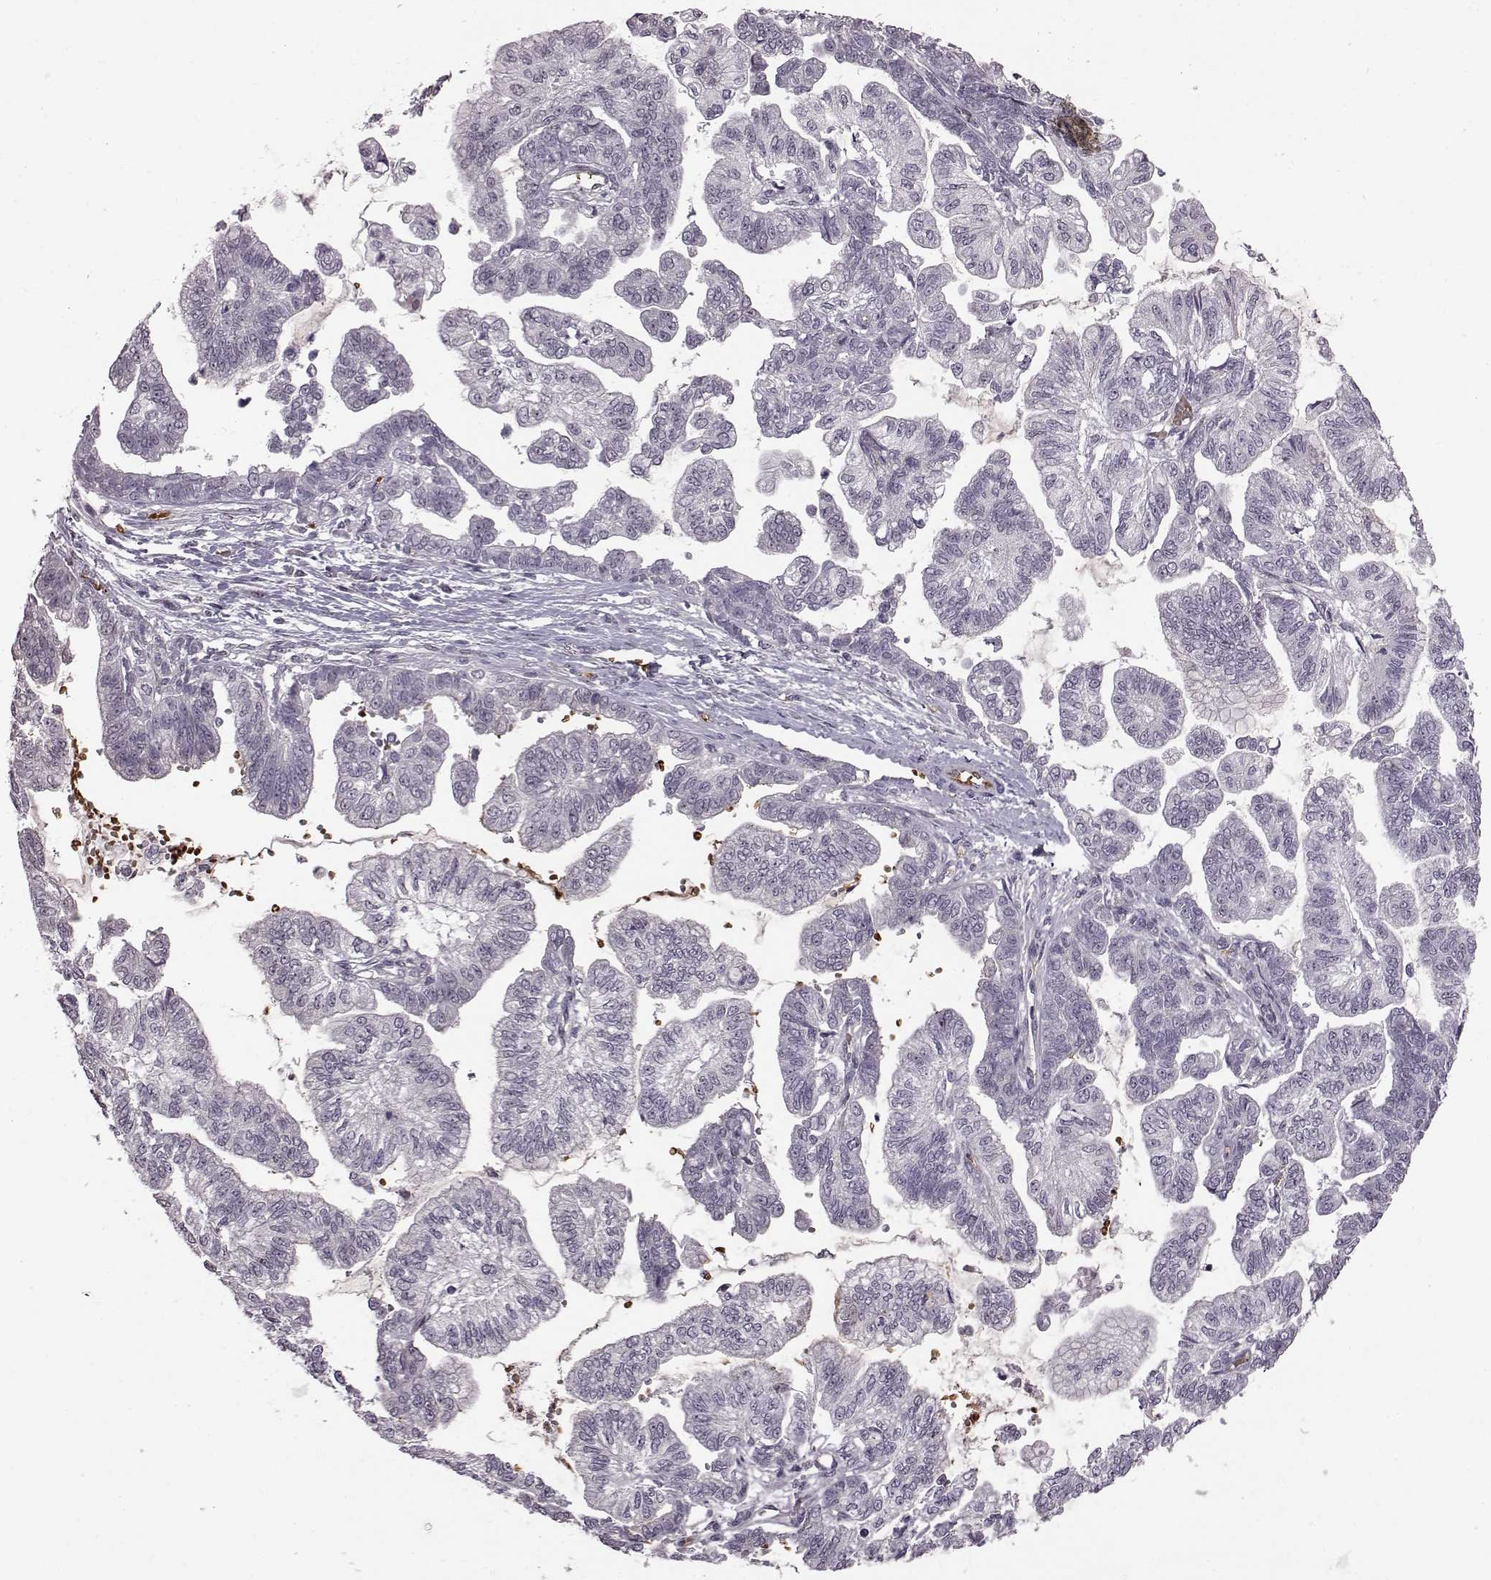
{"staining": {"intensity": "negative", "quantity": "none", "location": "none"}, "tissue": "stomach cancer", "cell_type": "Tumor cells", "image_type": "cancer", "snomed": [{"axis": "morphology", "description": "Adenocarcinoma, NOS"}, {"axis": "topography", "description": "Stomach"}], "caption": "Immunohistochemical staining of human stomach adenocarcinoma reveals no significant positivity in tumor cells. (DAB immunohistochemistry with hematoxylin counter stain).", "gene": "PROP1", "patient": {"sex": "male", "age": 83}}